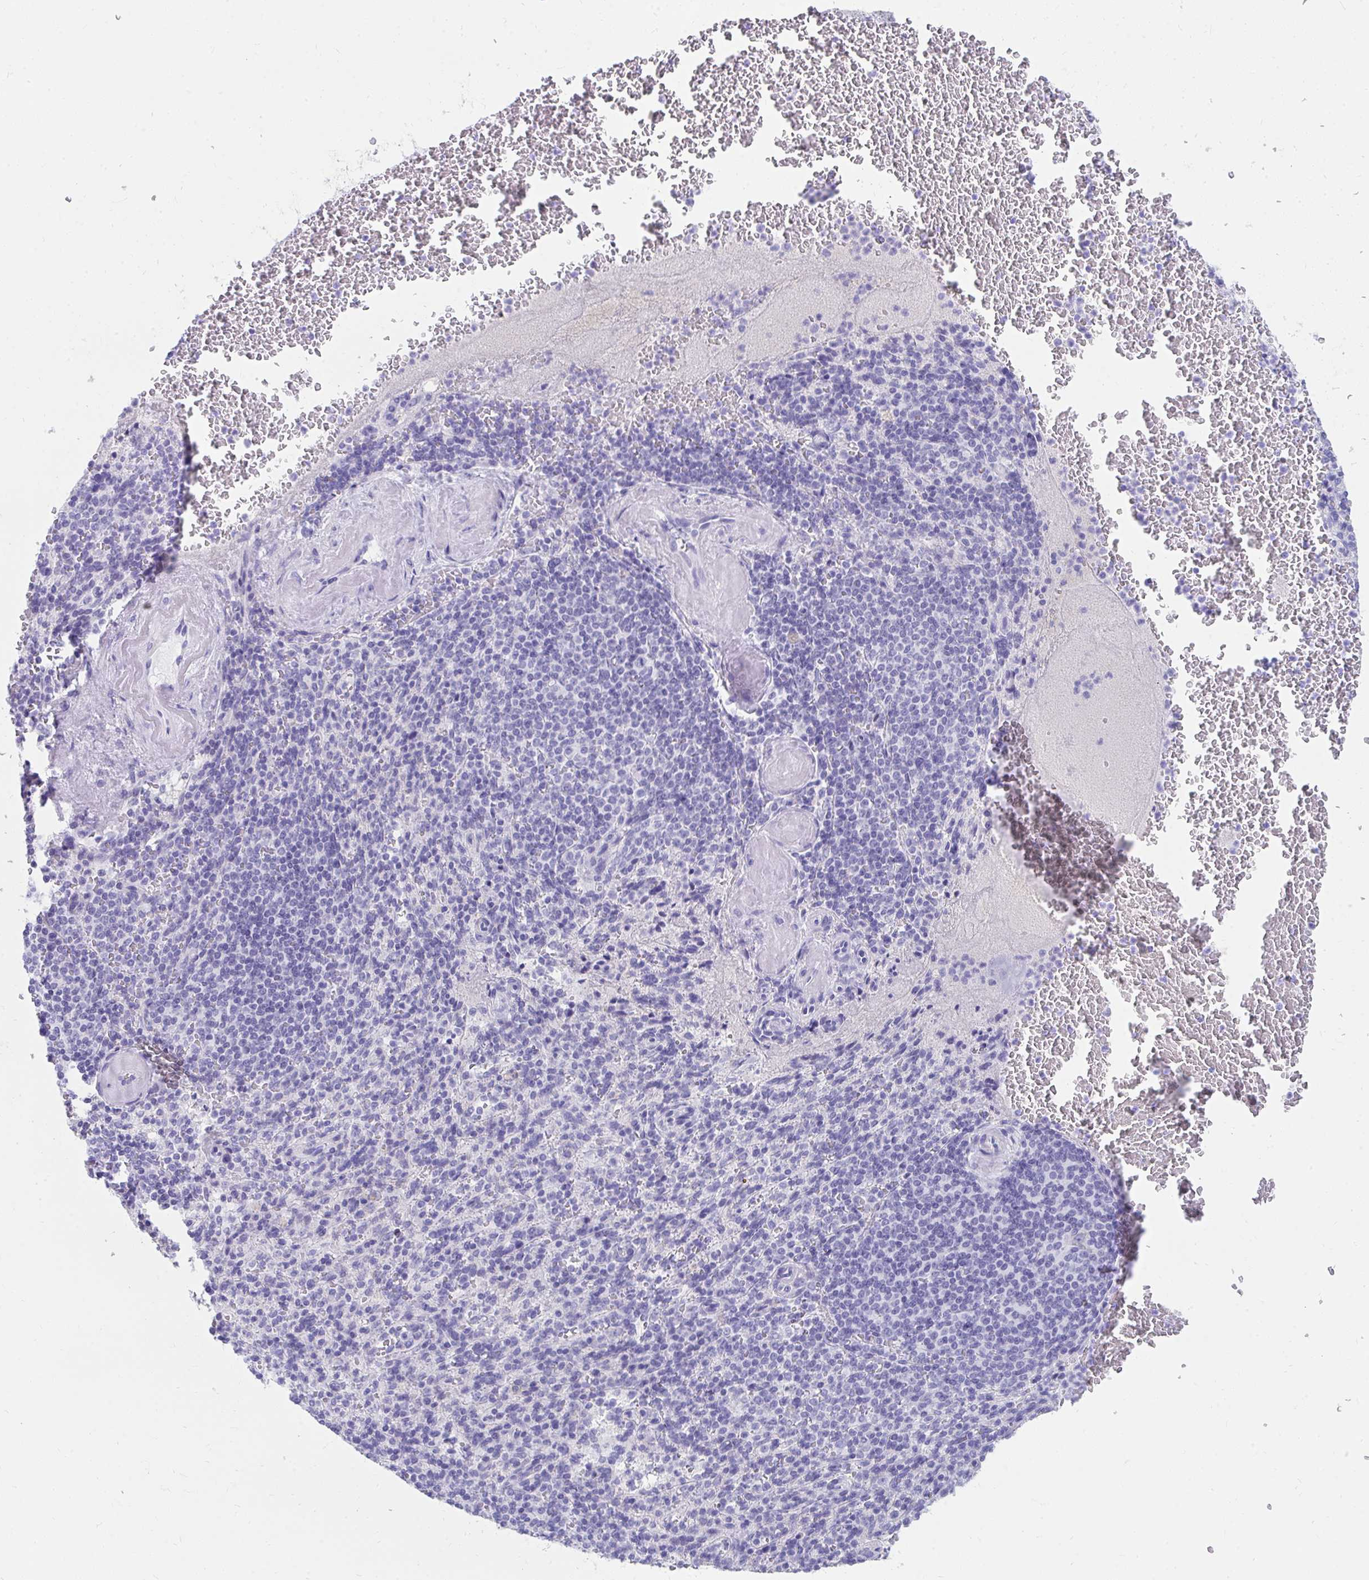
{"staining": {"intensity": "negative", "quantity": "none", "location": "none"}, "tissue": "spleen", "cell_type": "Cells in red pulp", "image_type": "normal", "snomed": [{"axis": "morphology", "description": "Normal tissue, NOS"}, {"axis": "topography", "description": "Spleen"}], "caption": "IHC of unremarkable spleen reveals no positivity in cells in red pulp.", "gene": "HGD", "patient": {"sex": "female", "age": 74}}